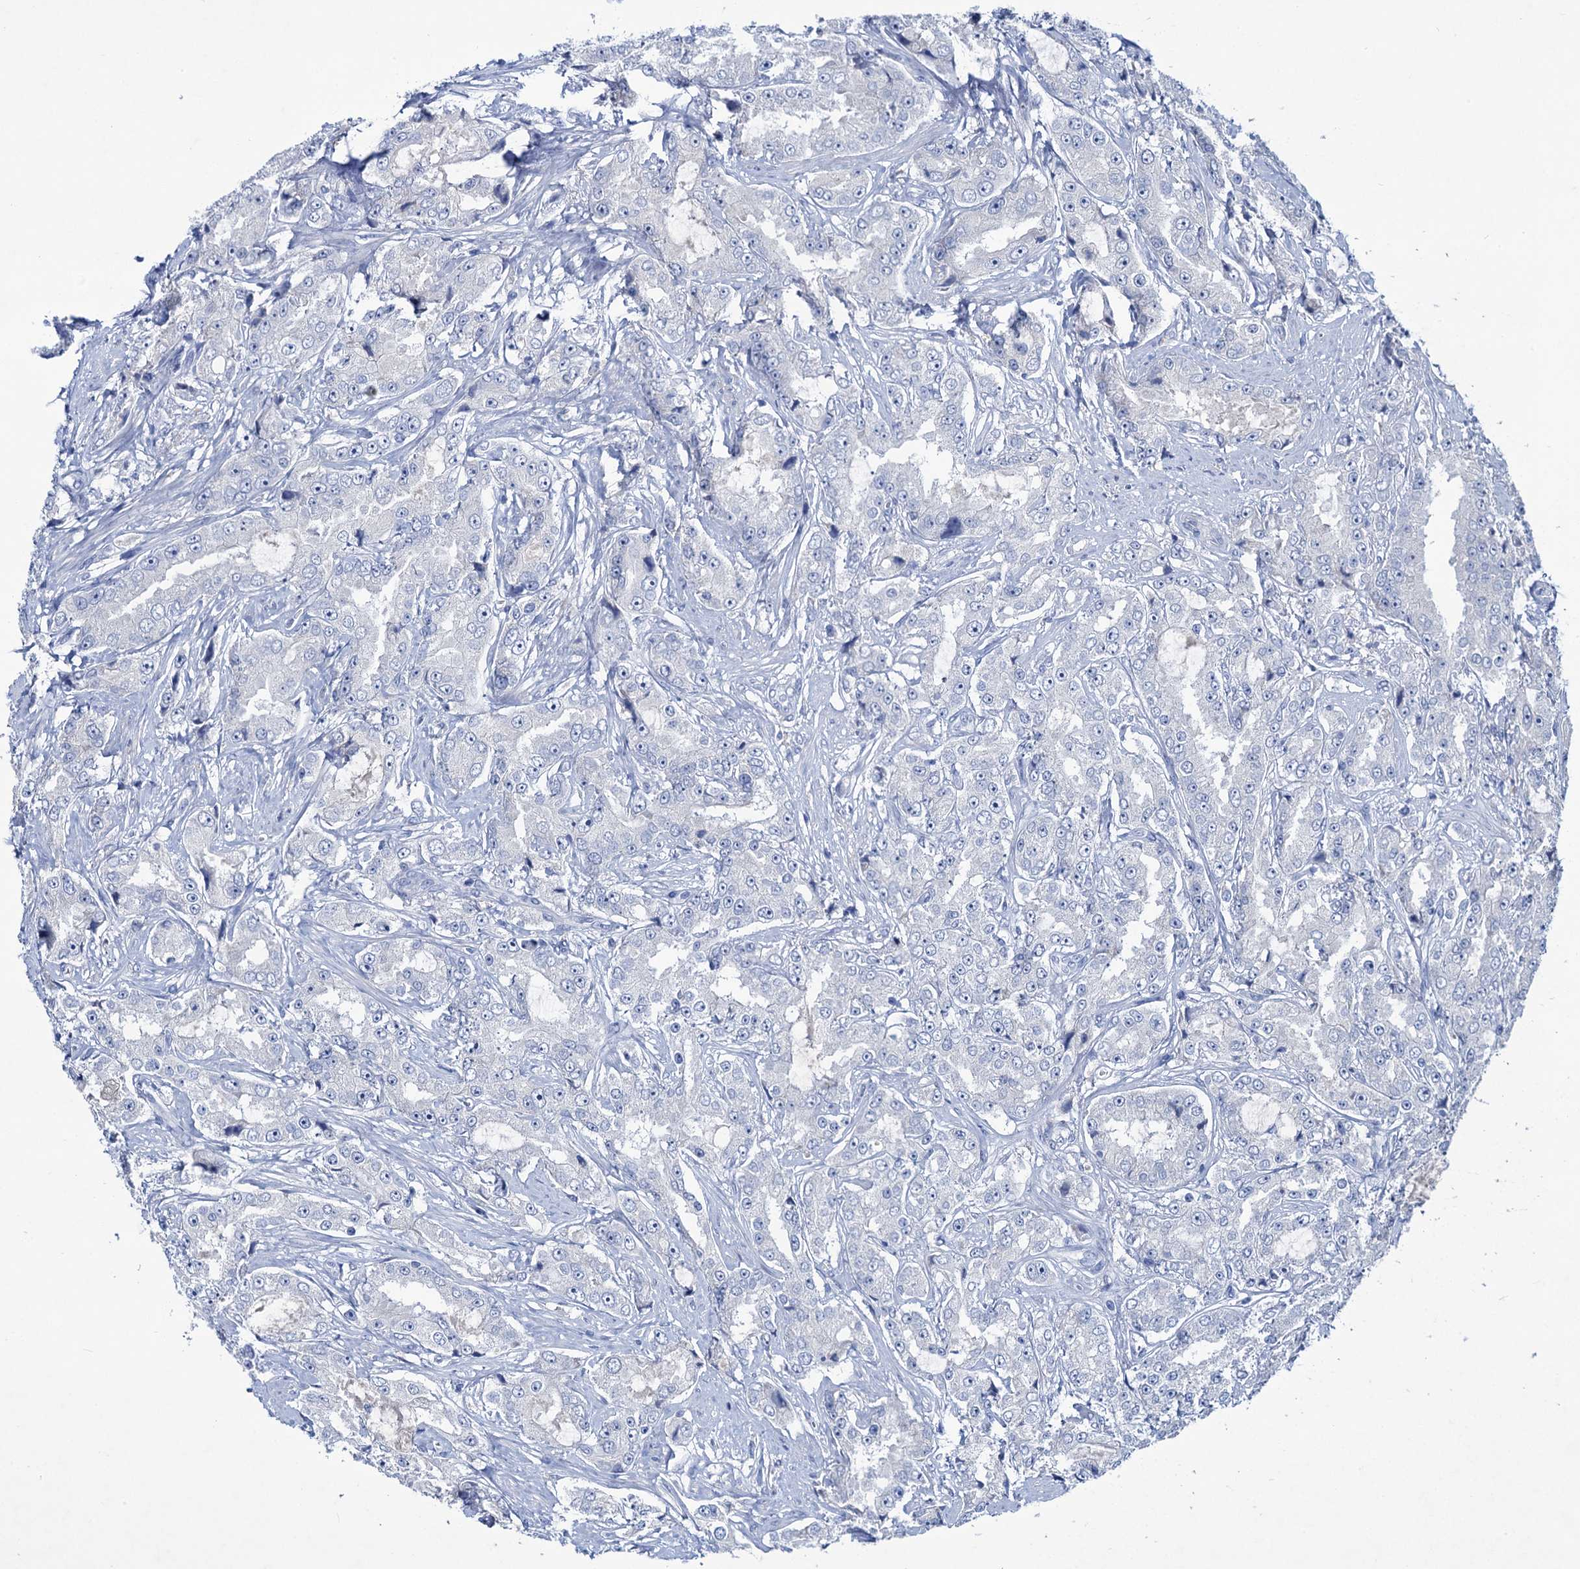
{"staining": {"intensity": "negative", "quantity": "none", "location": "none"}, "tissue": "prostate cancer", "cell_type": "Tumor cells", "image_type": "cancer", "snomed": [{"axis": "morphology", "description": "Adenocarcinoma, High grade"}, {"axis": "topography", "description": "Prostate"}], "caption": "This is a photomicrograph of IHC staining of adenocarcinoma (high-grade) (prostate), which shows no staining in tumor cells.", "gene": "RTKN2", "patient": {"sex": "male", "age": 73}}